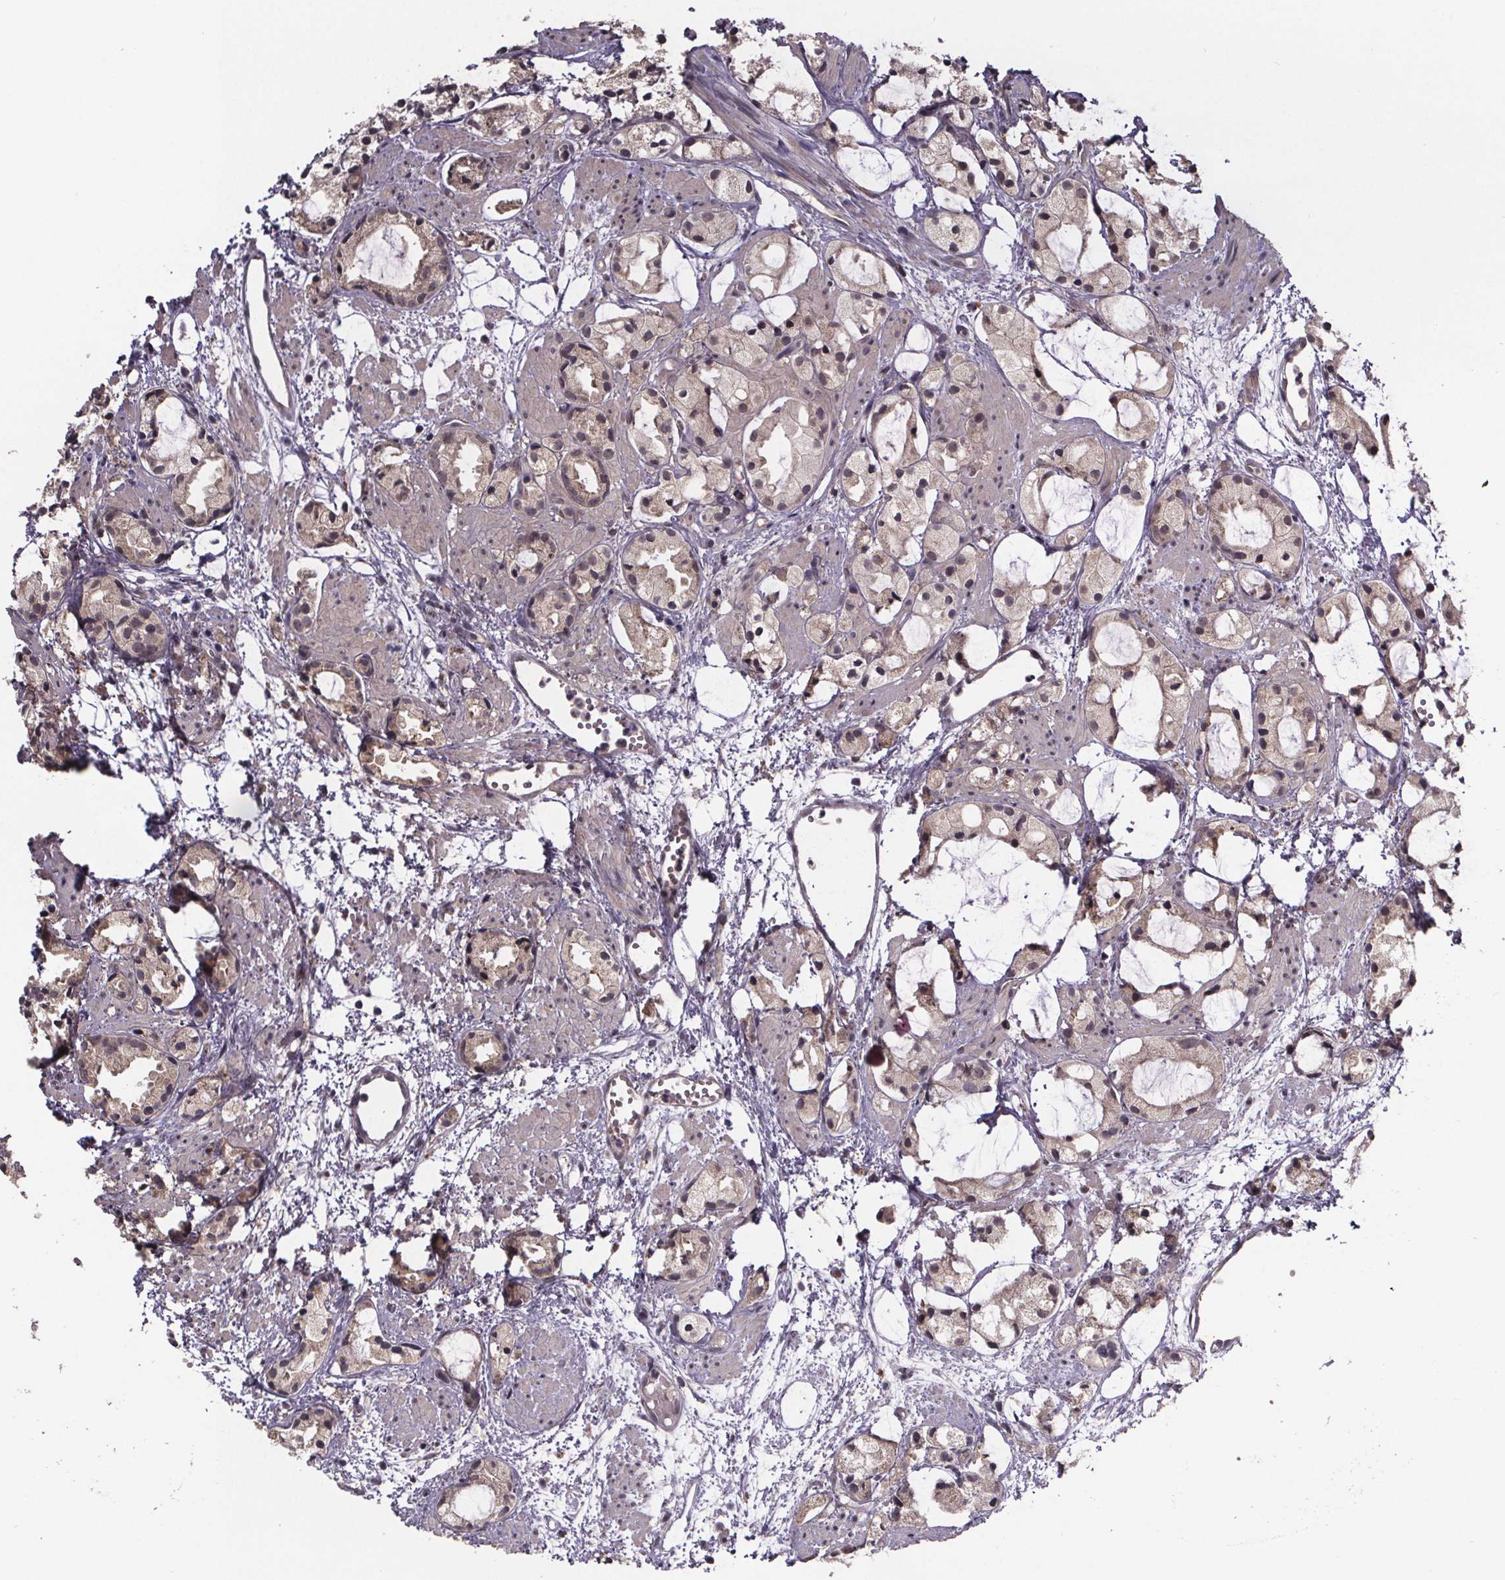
{"staining": {"intensity": "weak", "quantity": ">75%", "location": "cytoplasmic/membranous"}, "tissue": "prostate cancer", "cell_type": "Tumor cells", "image_type": "cancer", "snomed": [{"axis": "morphology", "description": "Adenocarcinoma, High grade"}, {"axis": "topography", "description": "Prostate"}], "caption": "Prostate cancer stained with a protein marker reveals weak staining in tumor cells.", "gene": "SAT1", "patient": {"sex": "male", "age": 85}}